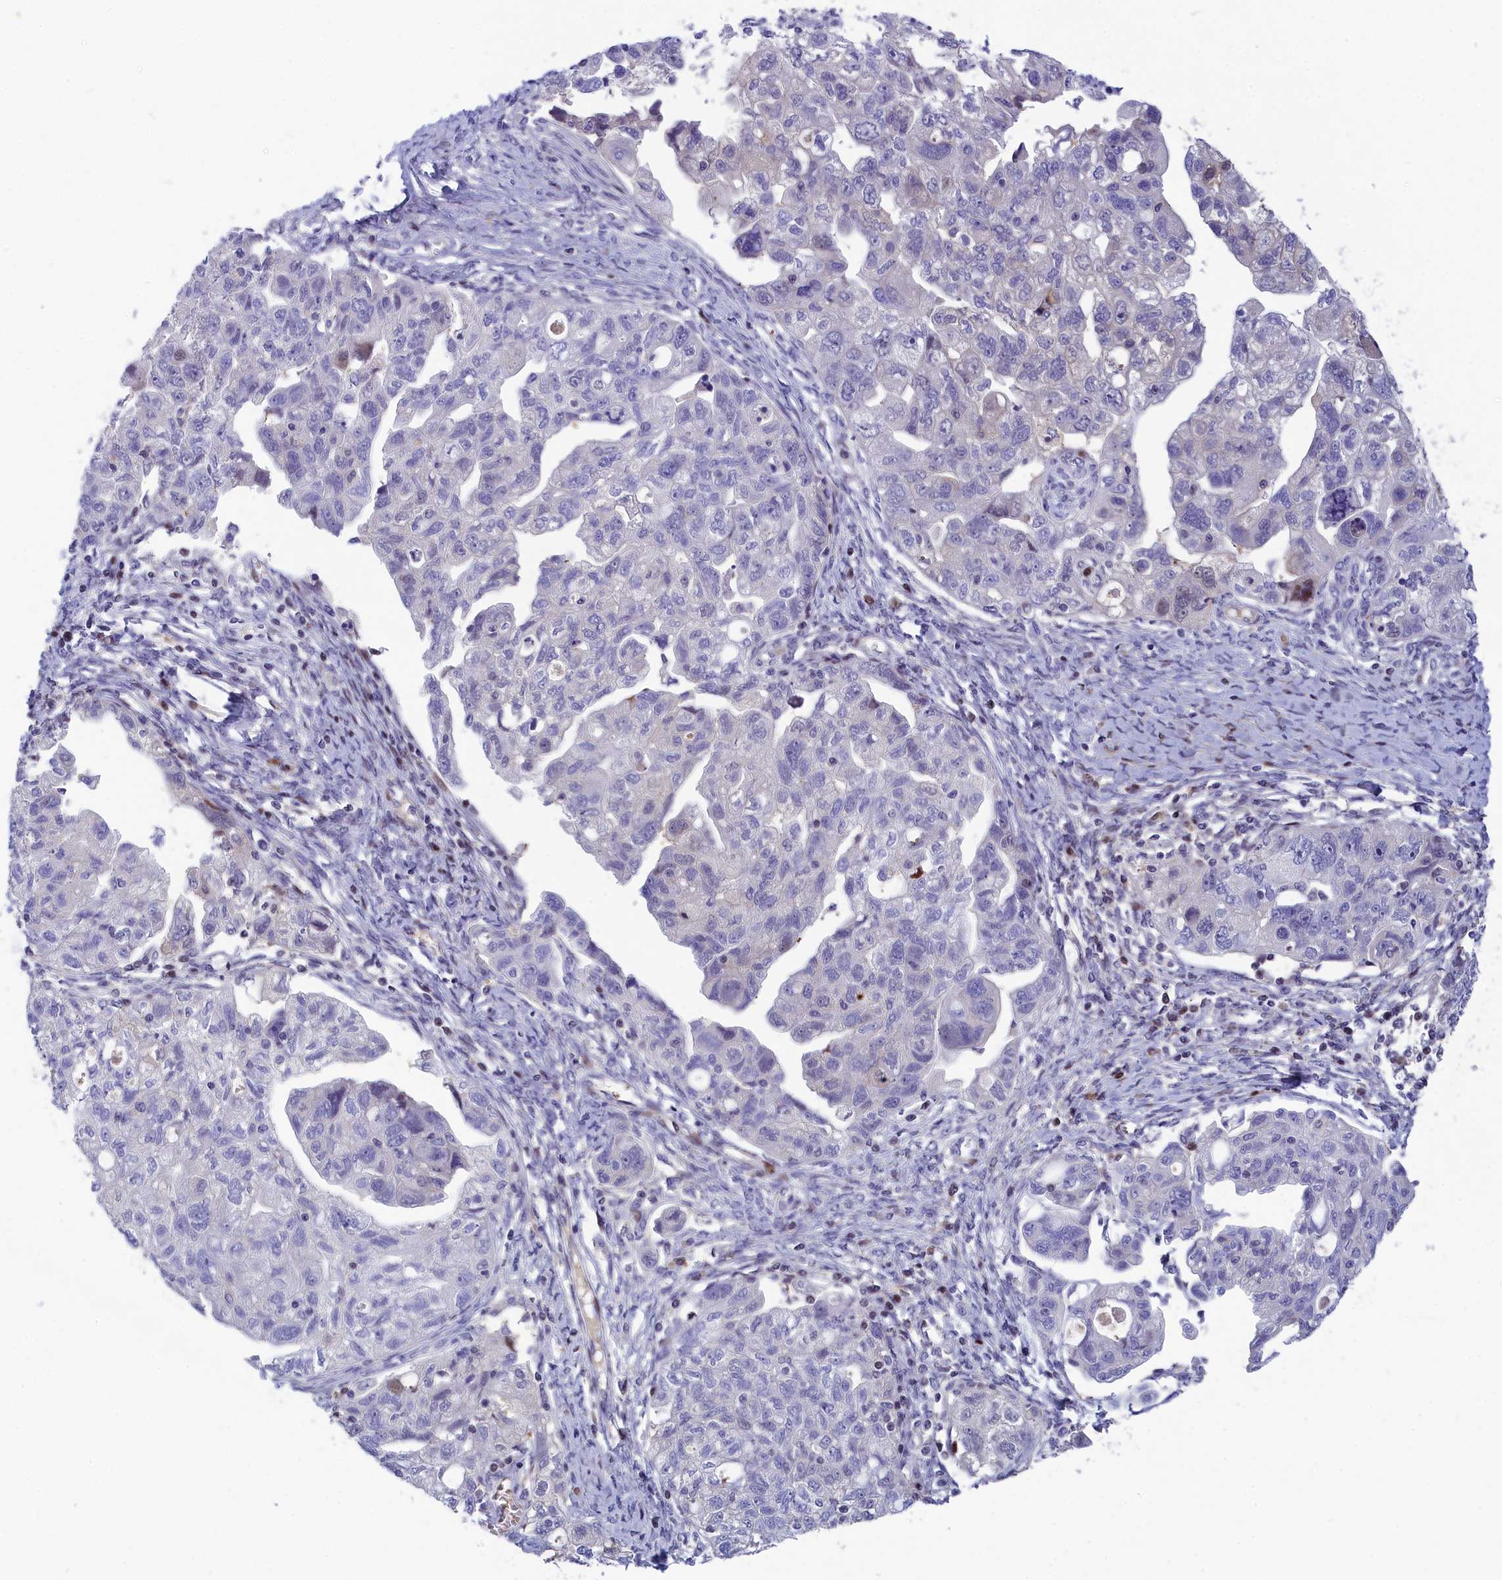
{"staining": {"intensity": "negative", "quantity": "none", "location": "none"}, "tissue": "ovarian cancer", "cell_type": "Tumor cells", "image_type": "cancer", "snomed": [{"axis": "morphology", "description": "Carcinoma, NOS"}, {"axis": "morphology", "description": "Cystadenocarcinoma, serous, NOS"}, {"axis": "topography", "description": "Ovary"}], "caption": "Histopathology image shows no protein staining in tumor cells of ovarian cancer (serous cystadenocarcinoma) tissue. Nuclei are stained in blue.", "gene": "NKPD1", "patient": {"sex": "female", "age": 69}}